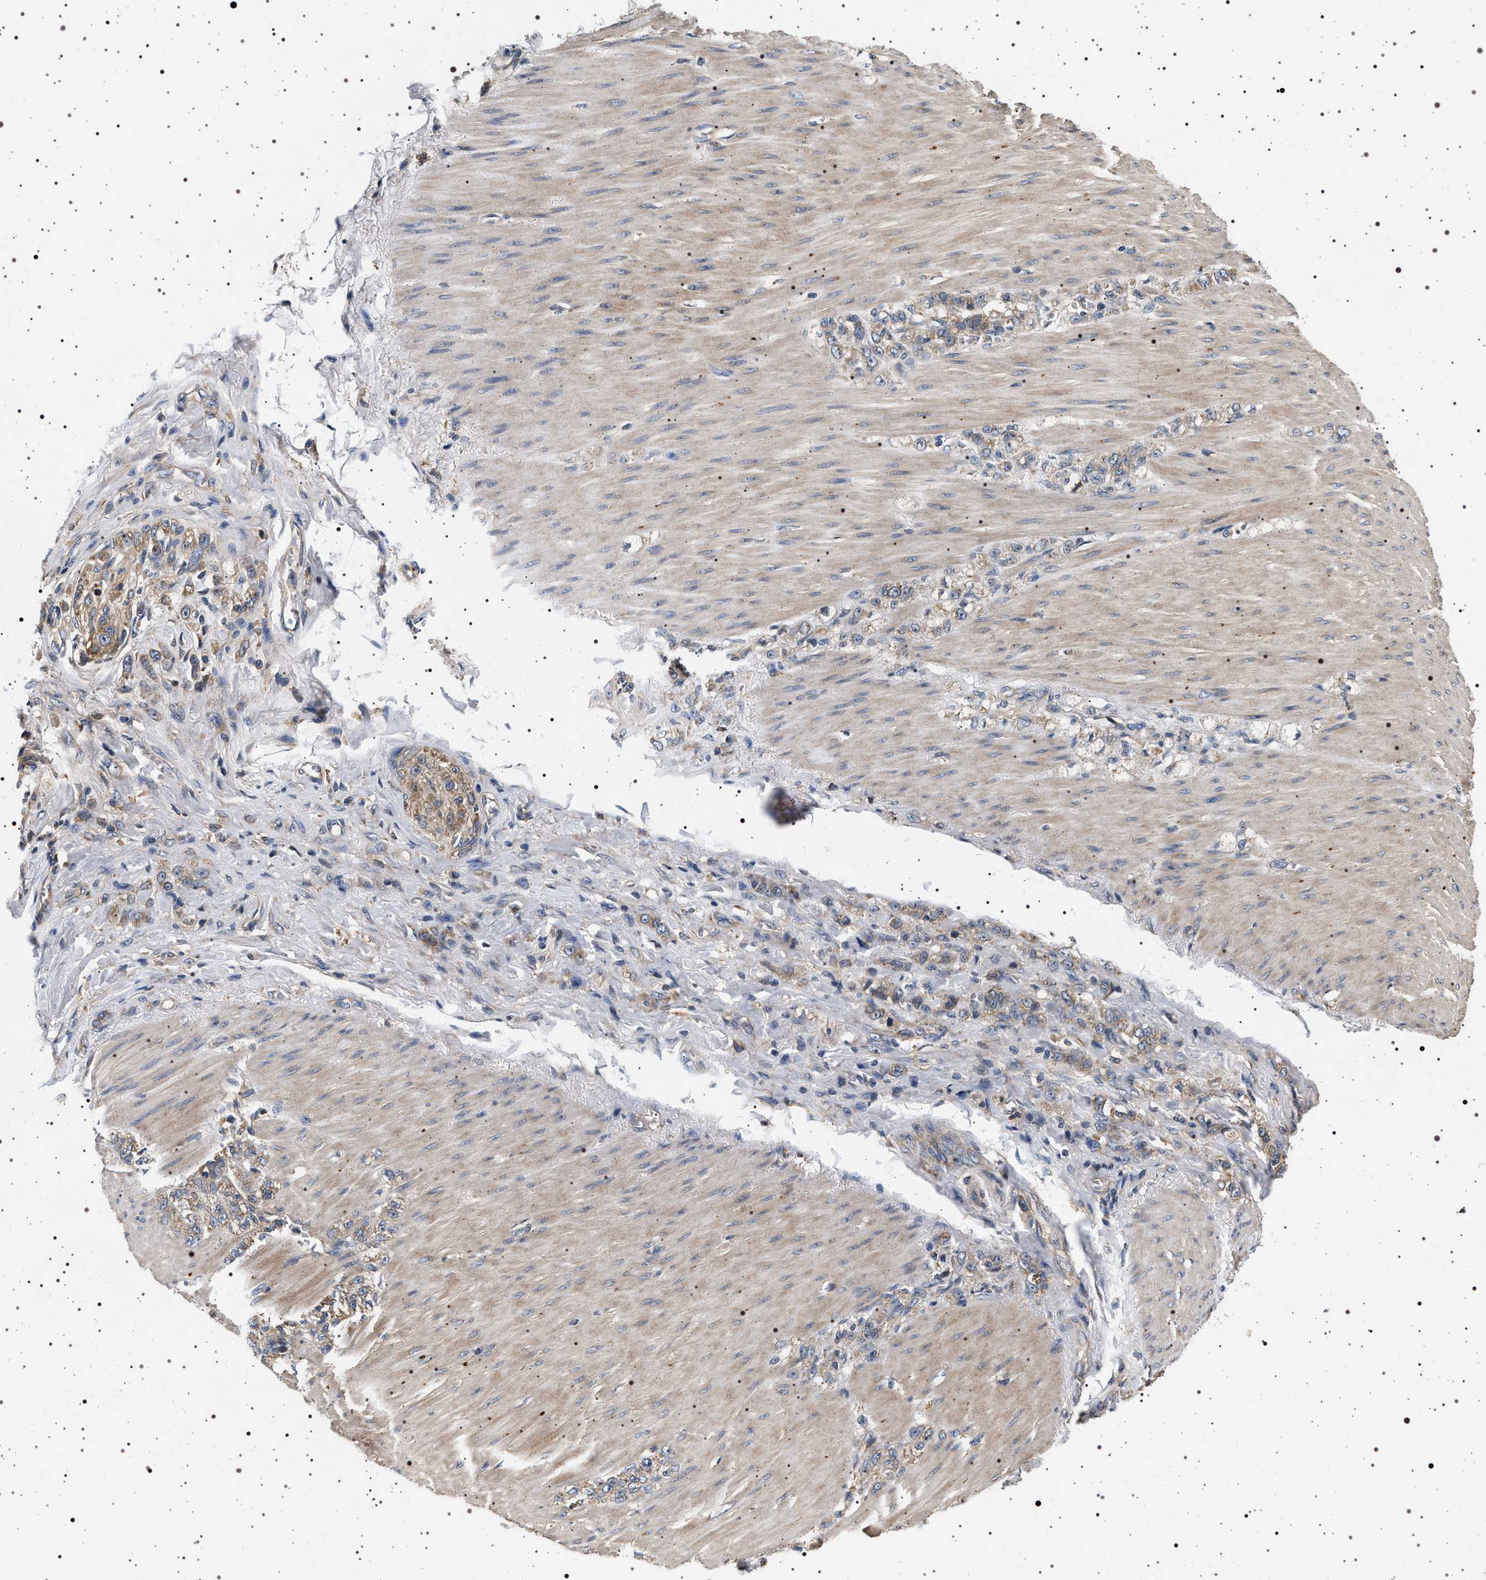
{"staining": {"intensity": "weak", "quantity": "25%-75%", "location": "cytoplasmic/membranous"}, "tissue": "stomach cancer", "cell_type": "Tumor cells", "image_type": "cancer", "snomed": [{"axis": "morphology", "description": "Normal tissue, NOS"}, {"axis": "morphology", "description": "Adenocarcinoma, NOS"}, {"axis": "topography", "description": "Stomach"}], "caption": "Immunohistochemistry (IHC) of stomach adenocarcinoma shows low levels of weak cytoplasmic/membranous expression in approximately 25%-75% of tumor cells.", "gene": "DCBLD2", "patient": {"sex": "male", "age": 82}}